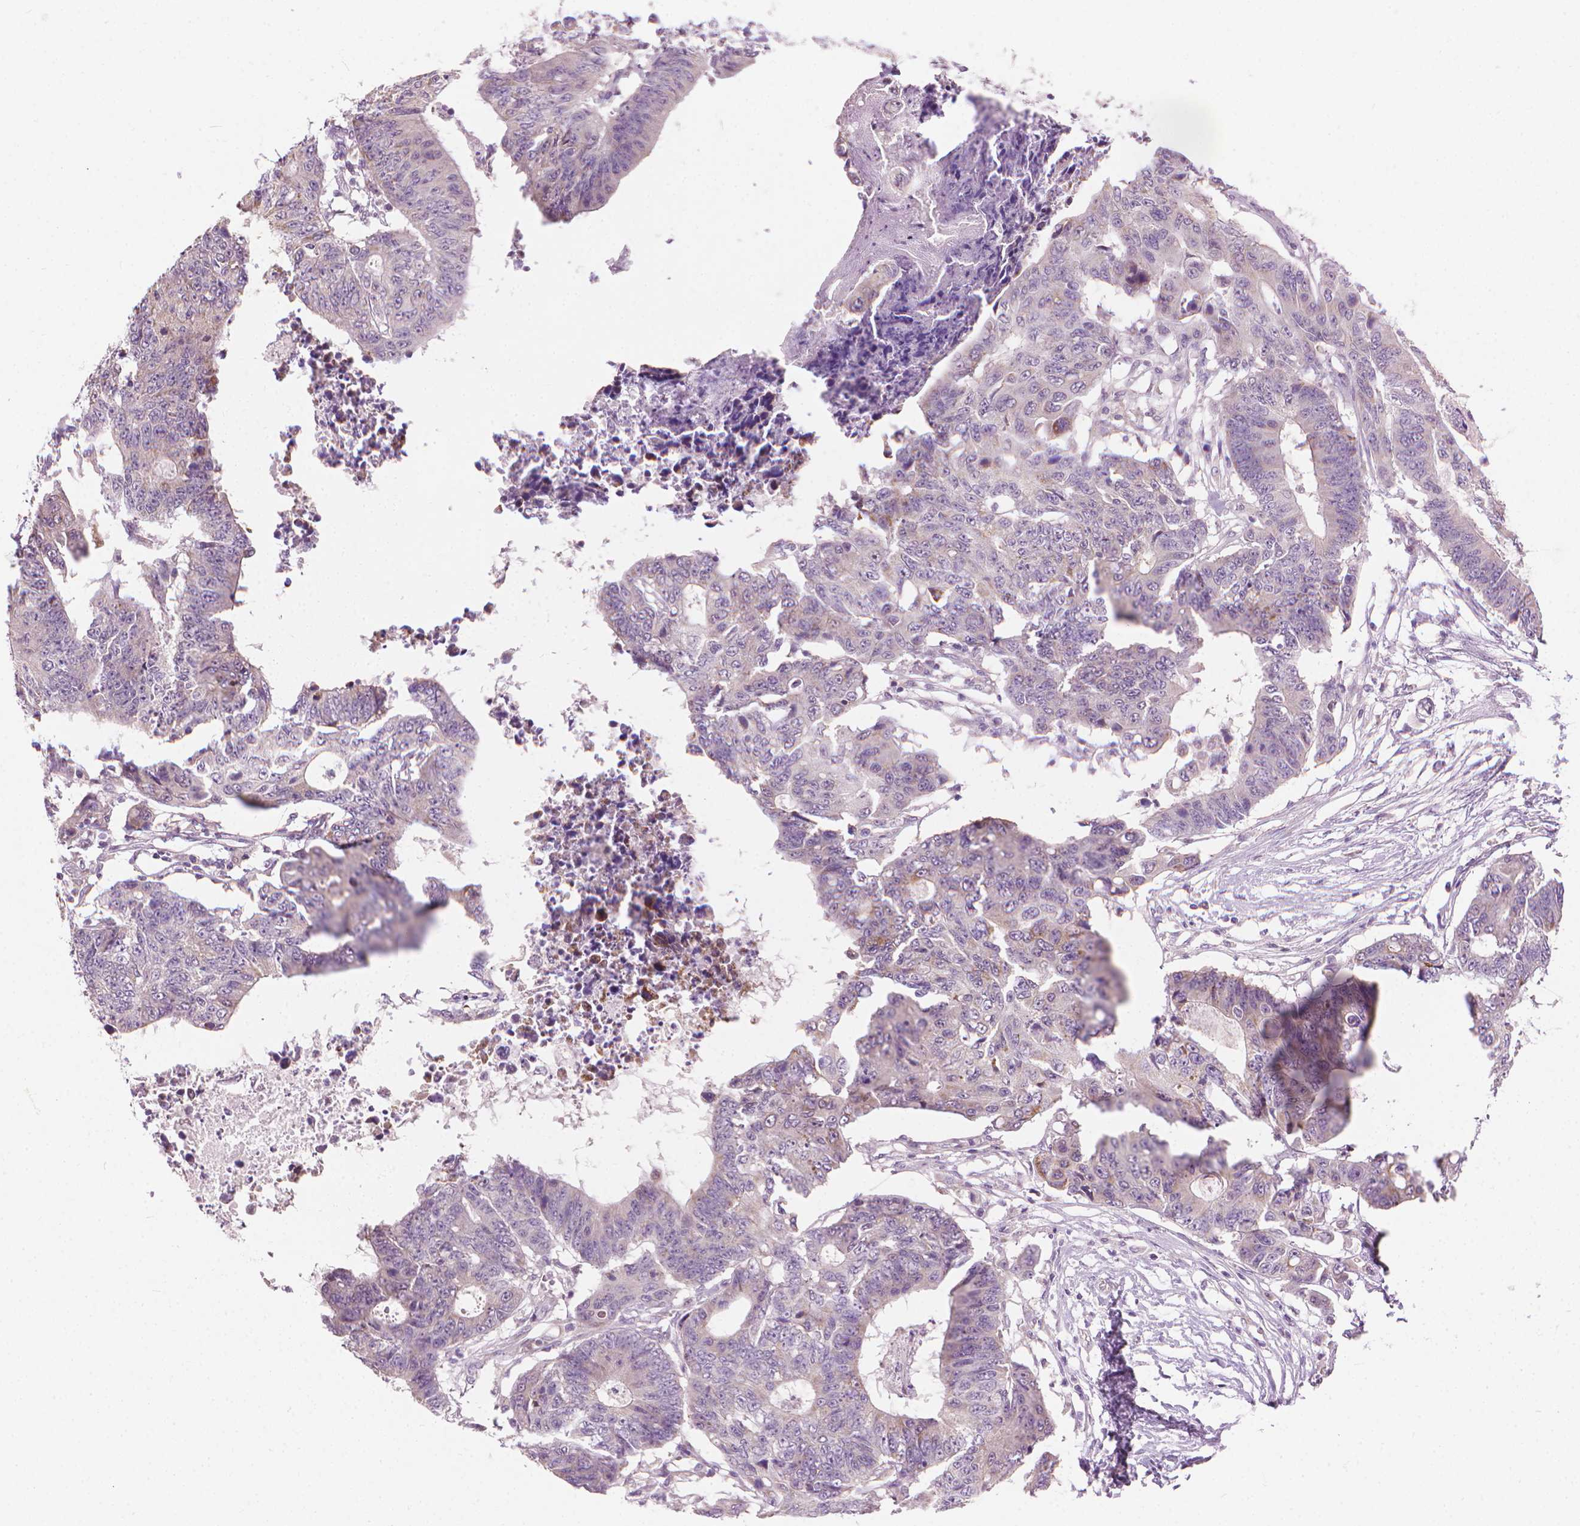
{"staining": {"intensity": "negative", "quantity": "none", "location": "none"}, "tissue": "colorectal cancer", "cell_type": "Tumor cells", "image_type": "cancer", "snomed": [{"axis": "morphology", "description": "Adenocarcinoma, NOS"}, {"axis": "topography", "description": "Colon"}], "caption": "Colorectal cancer (adenocarcinoma) was stained to show a protein in brown. There is no significant expression in tumor cells.", "gene": "CFAP126", "patient": {"sex": "female", "age": 48}}